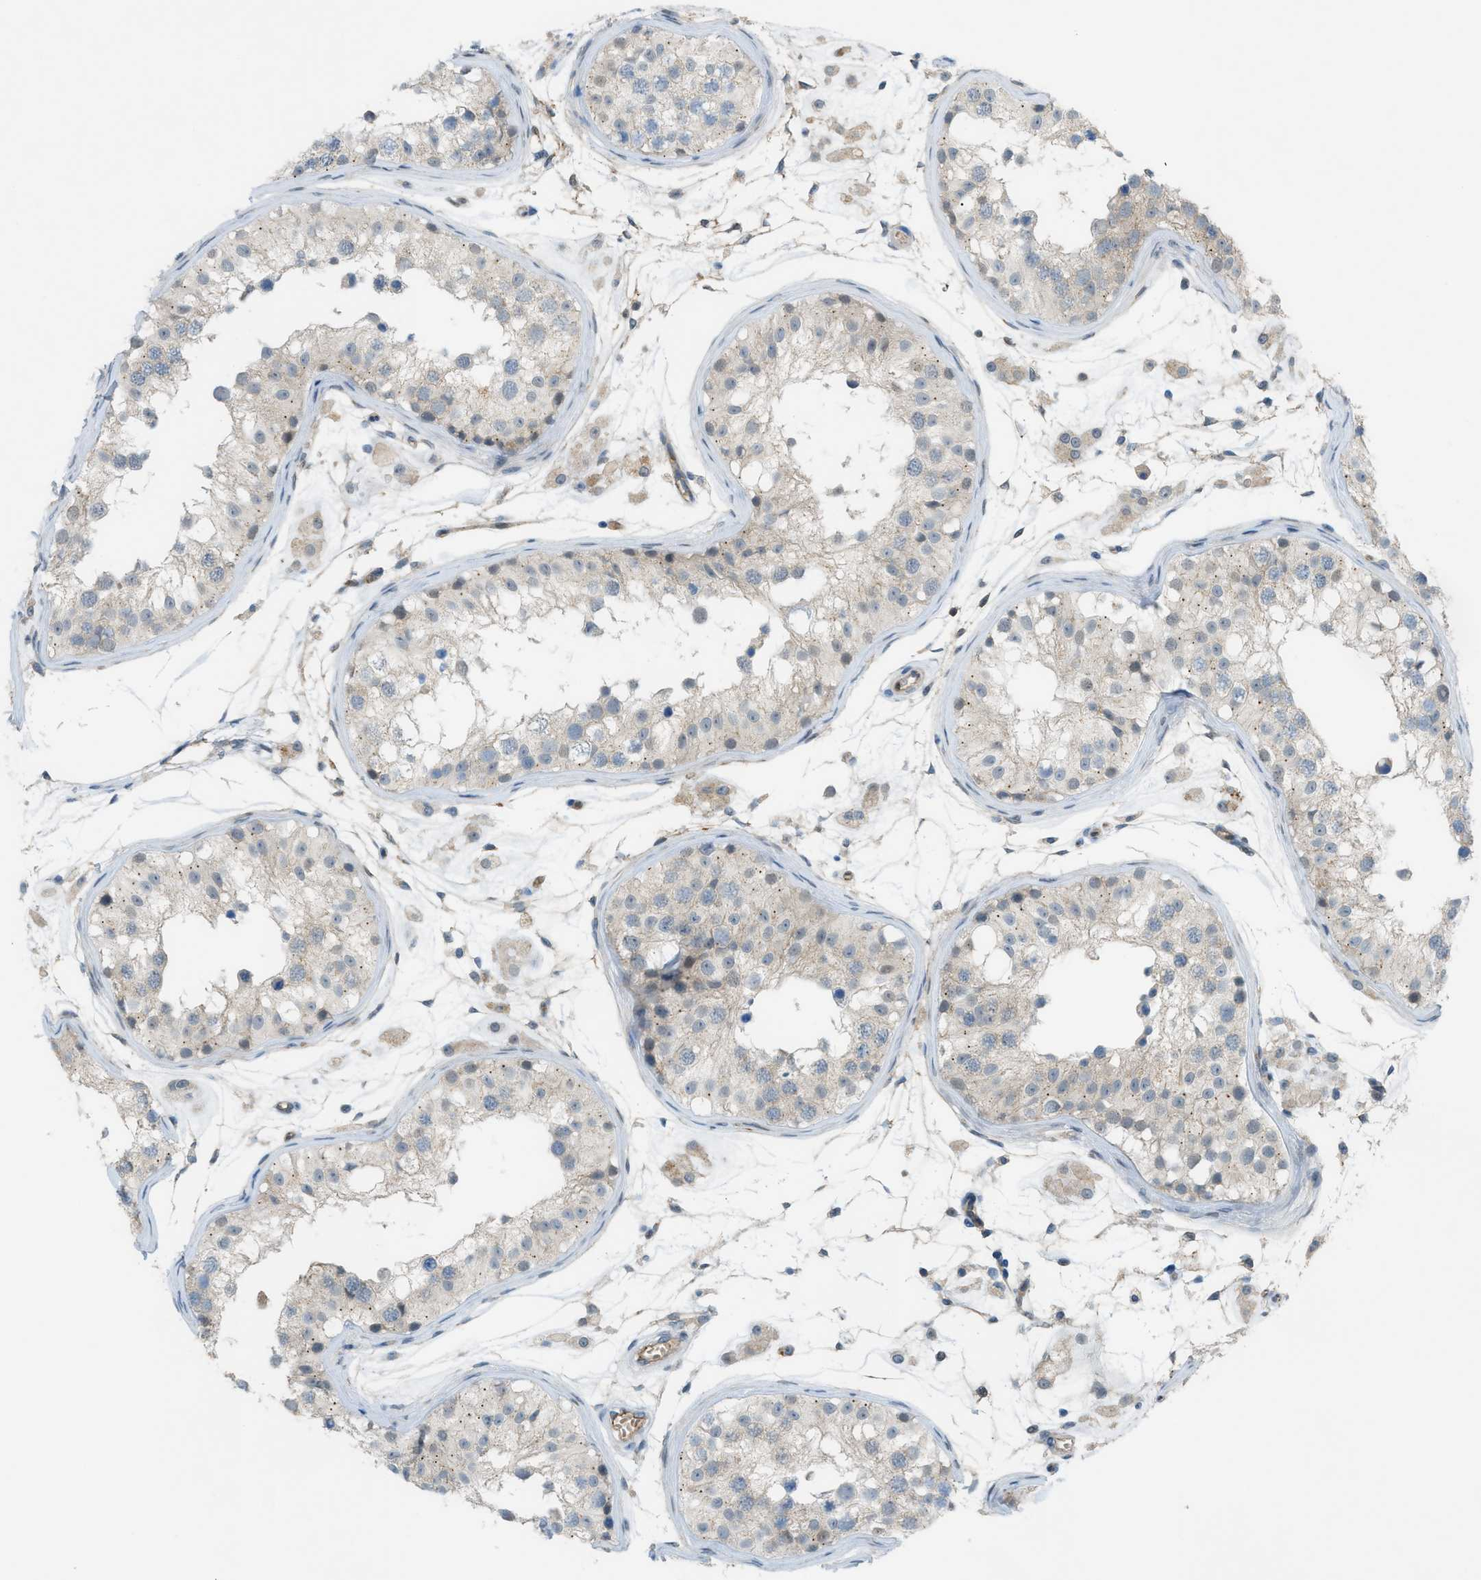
{"staining": {"intensity": "weak", "quantity": "25%-75%", "location": "cytoplasmic/membranous"}, "tissue": "testis", "cell_type": "Cells in seminiferous ducts", "image_type": "normal", "snomed": [{"axis": "morphology", "description": "Normal tissue, NOS"}, {"axis": "morphology", "description": "Adenocarcinoma, metastatic, NOS"}, {"axis": "topography", "description": "Testis"}], "caption": "Brown immunohistochemical staining in benign testis demonstrates weak cytoplasmic/membranous positivity in approximately 25%-75% of cells in seminiferous ducts. The staining was performed using DAB (3,3'-diaminobenzidine), with brown indicating positive protein expression. Nuclei are stained blue with hematoxylin.", "gene": "GRK6", "patient": {"sex": "male", "age": 26}}